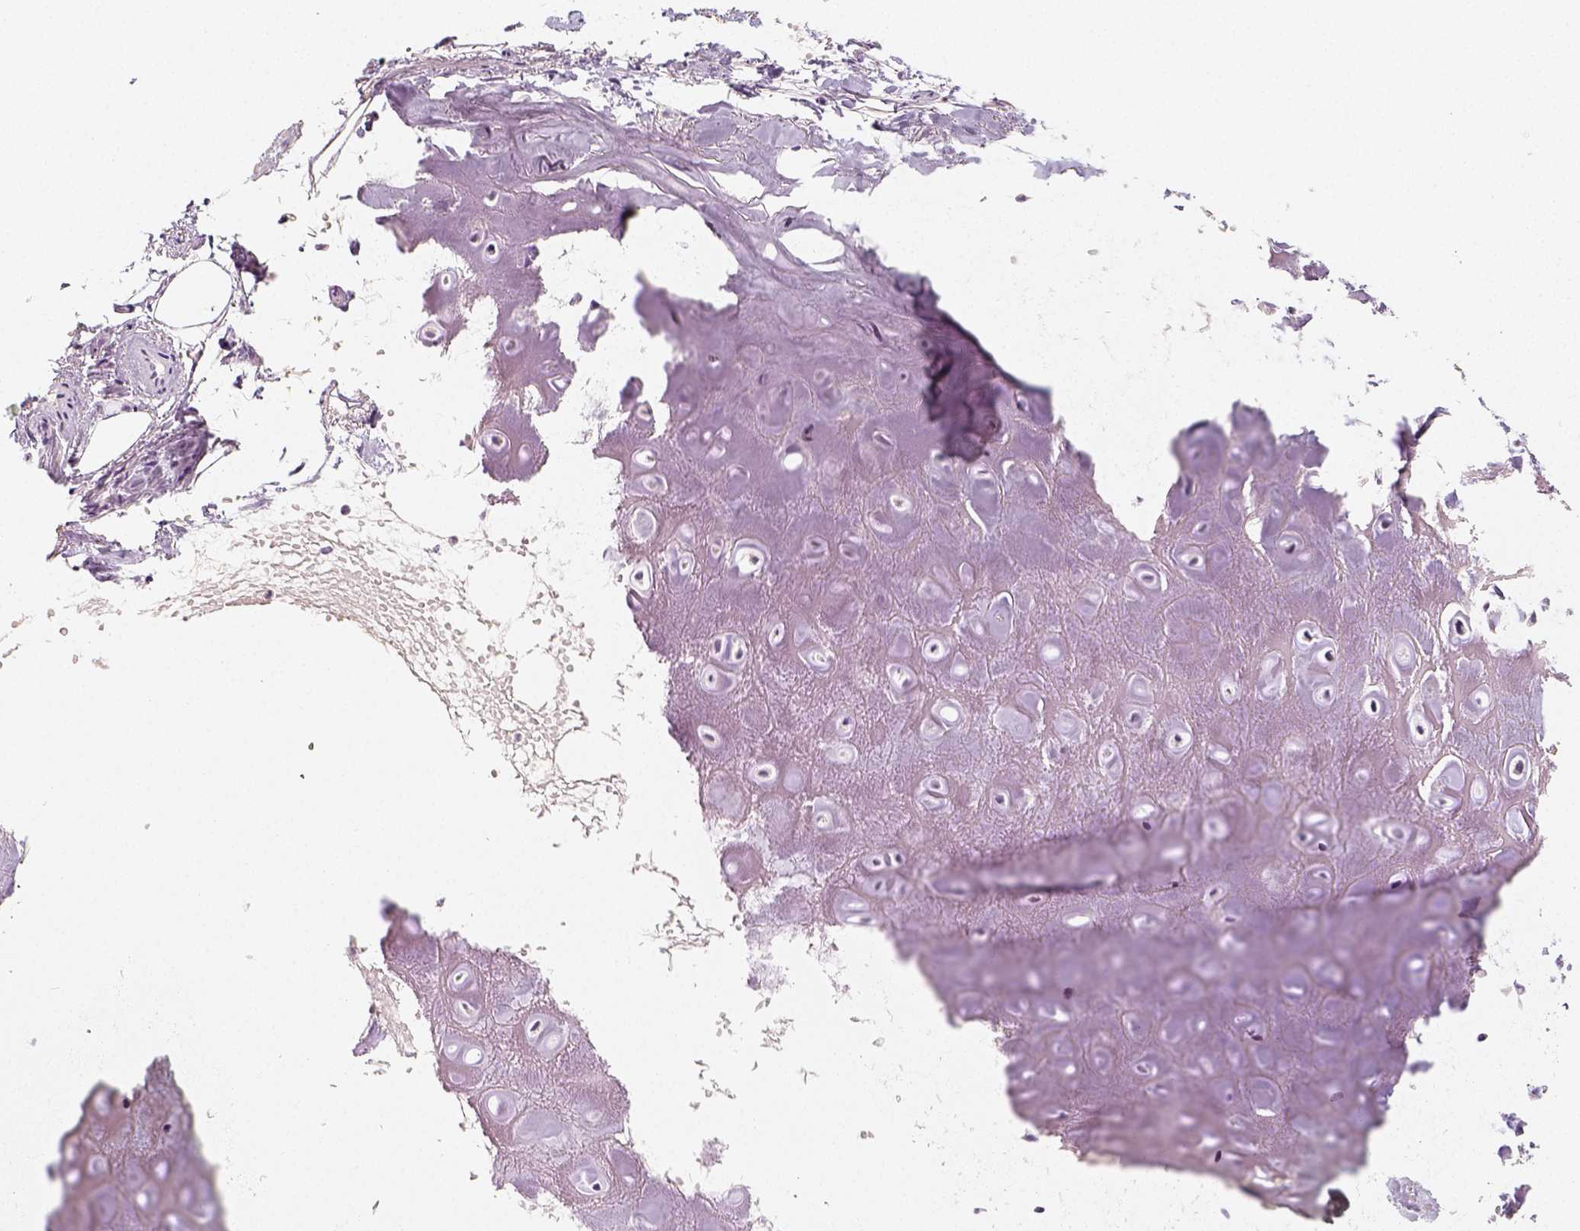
{"staining": {"intensity": "negative", "quantity": "none", "location": "none"}, "tissue": "adipose tissue", "cell_type": "Adipocytes", "image_type": "normal", "snomed": [{"axis": "morphology", "description": "Normal tissue, NOS"}, {"axis": "topography", "description": "Cartilage tissue"}], "caption": "DAB immunohistochemical staining of unremarkable human adipose tissue reveals no significant expression in adipocytes. (Brightfield microscopy of DAB (3,3'-diaminobenzidine) IHC at high magnification).", "gene": "NECAB2", "patient": {"sex": "male", "age": 65}}